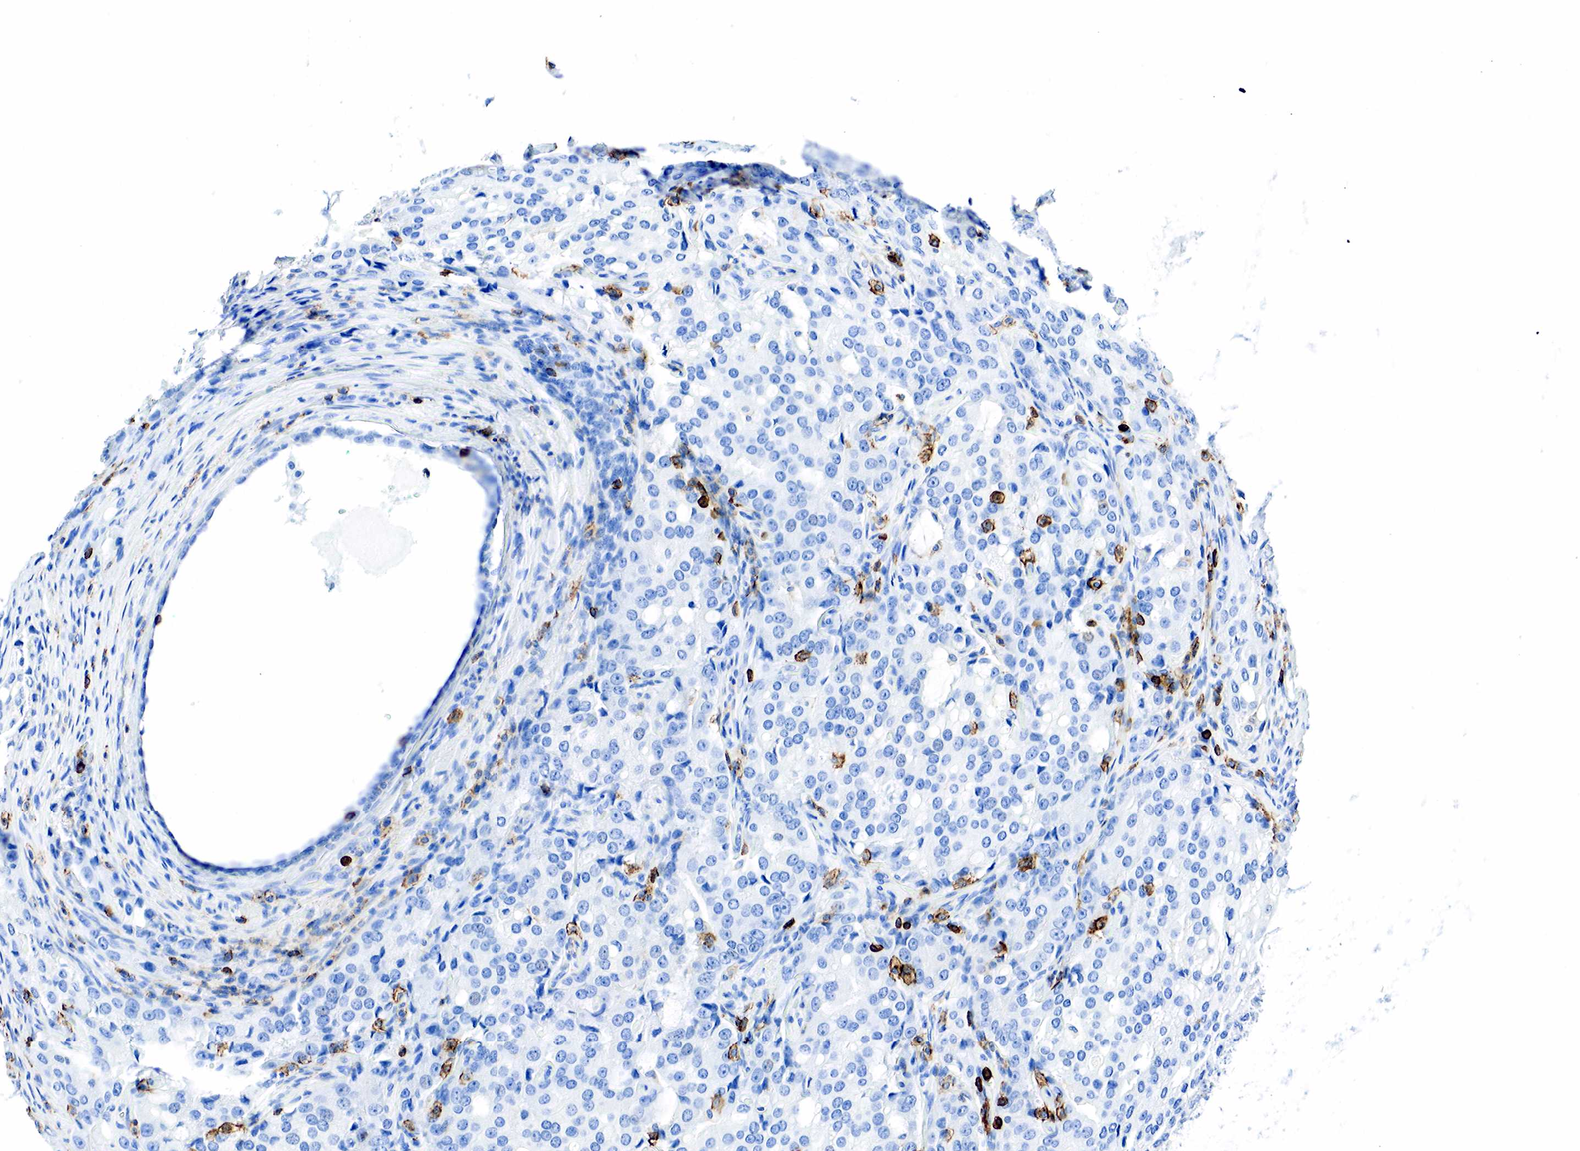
{"staining": {"intensity": "negative", "quantity": "none", "location": "none"}, "tissue": "prostate cancer", "cell_type": "Tumor cells", "image_type": "cancer", "snomed": [{"axis": "morphology", "description": "Adenocarcinoma, Medium grade"}, {"axis": "topography", "description": "Prostate"}], "caption": "Prostate adenocarcinoma (medium-grade) stained for a protein using IHC exhibits no staining tumor cells.", "gene": "PTPRC", "patient": {"sex": "male", "age": 72}}